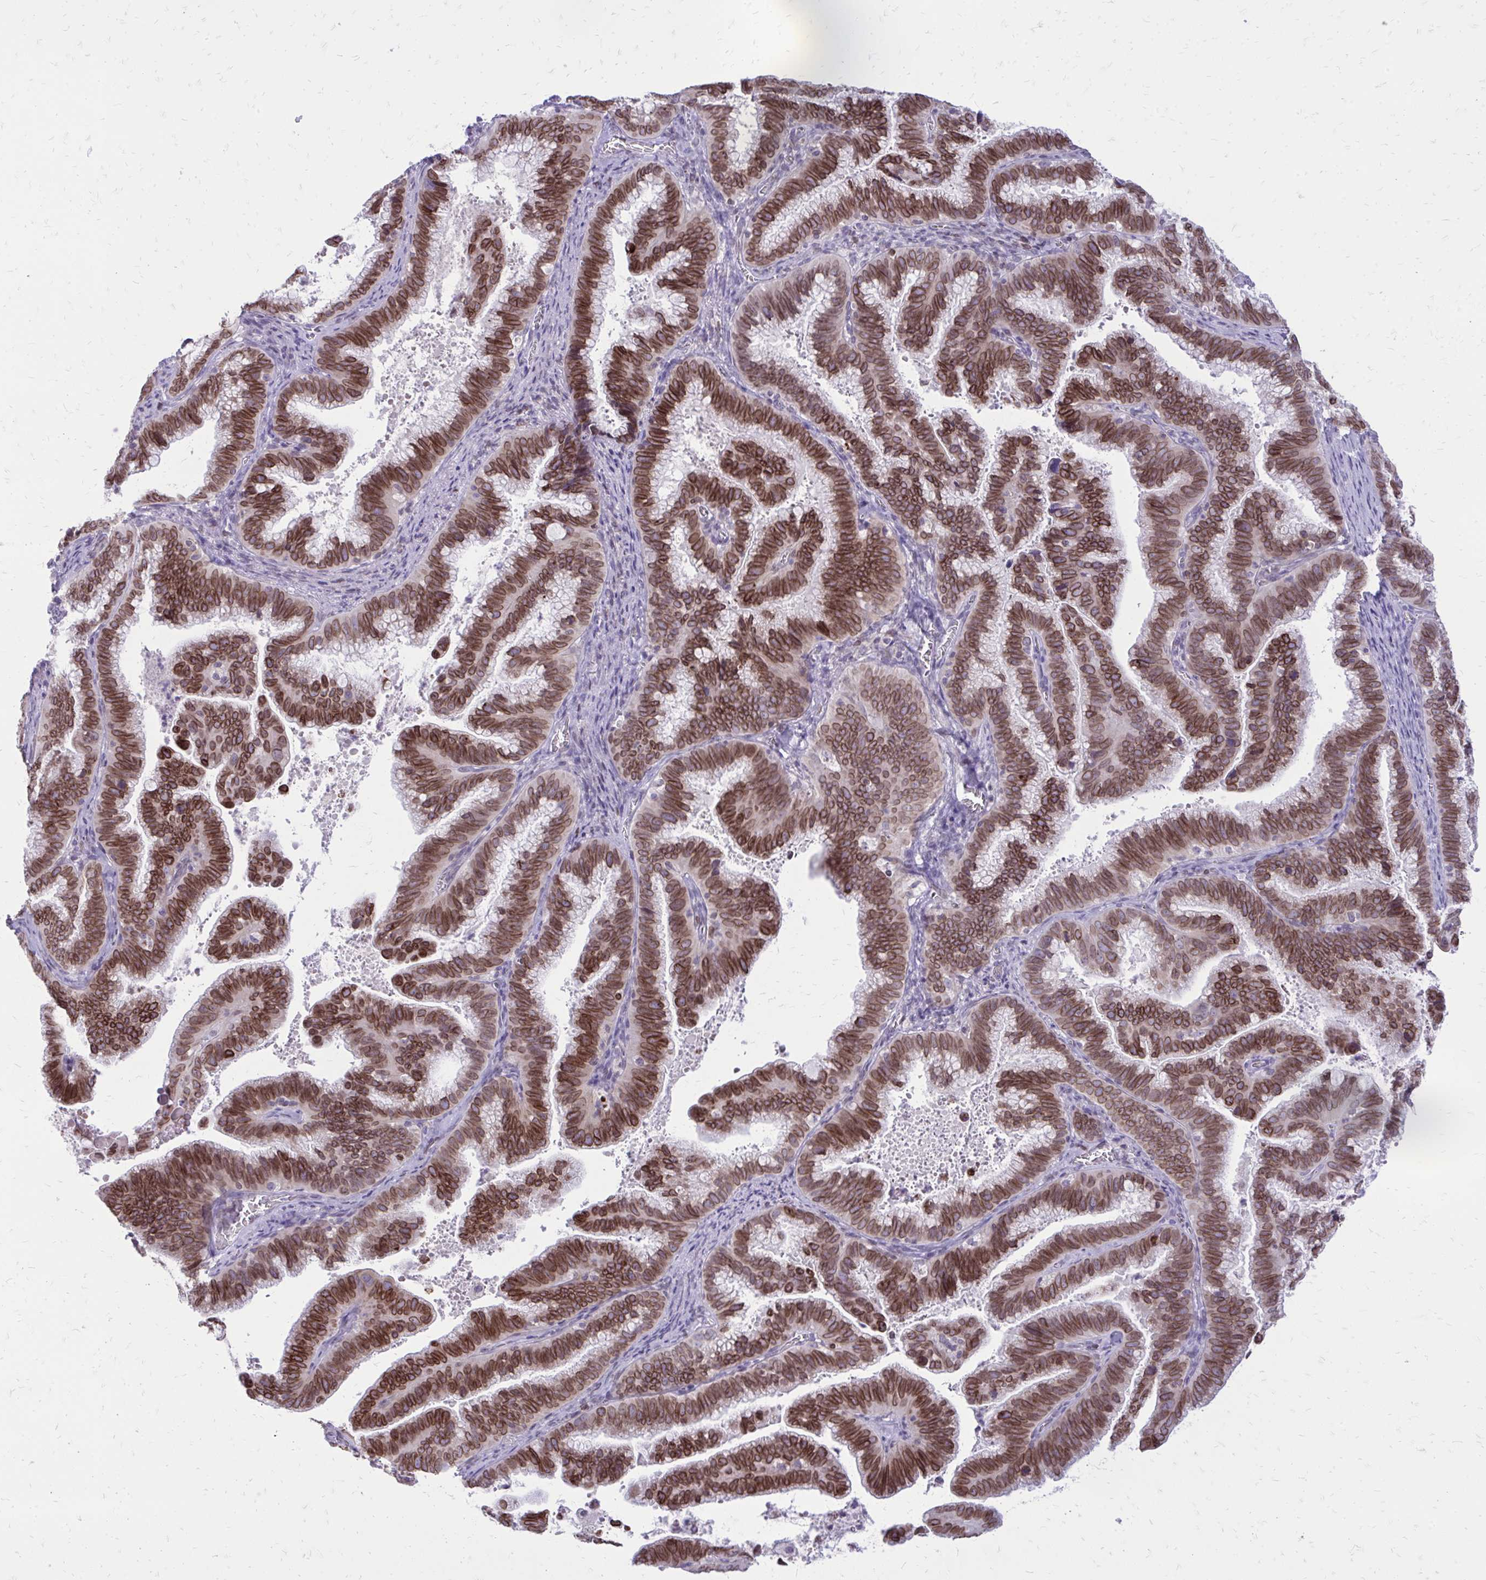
{"staining": {"intensity": "strong", "quantity": ">75%", "location": "cytoplasmic/membranous,nuclear"}, "tissue": "cervical cancer", "cell_type": "Tumor cells", "image_type": "cancer", "snomed": [{"axis": "morphology", "description": "Adenocarcinoma, NOS"}, {"axis": "topography", "description": "Cervix"}], "caption": "Tumor cells reveal high levels of strong cytoplasmic/membranous and nuclear staining in about >75% of cells in cervical cancer.", "gene": "RPS6KA2", "patient": {"sex": "female", "age": 61}}